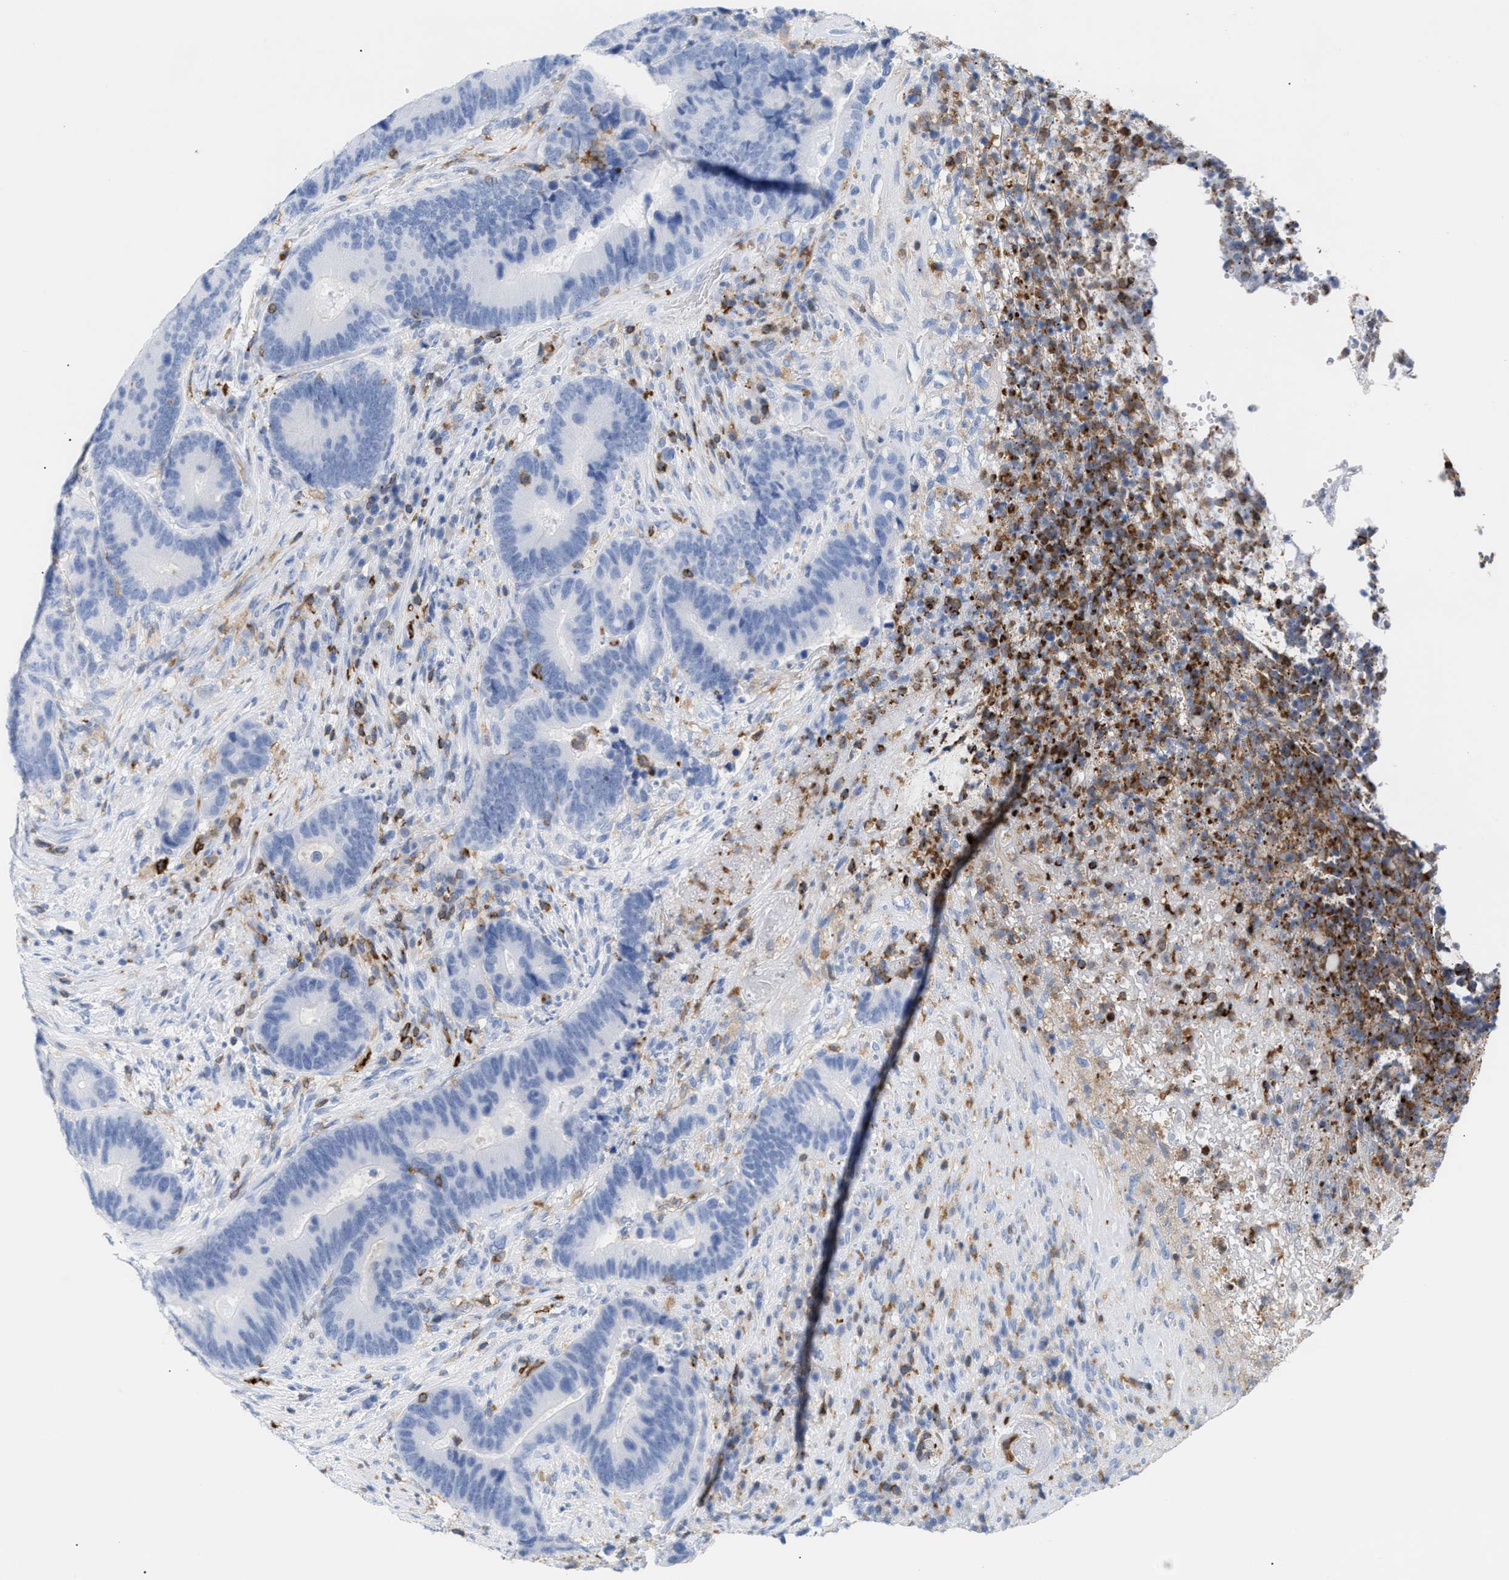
{"staining": {"intensity": "negative", "quantity": "none", "location": "none"}, "tissue": "colorectal cancer", "cell_type": "Tumor cells", "image_type": "cancer", "snomed": [{"axis": "morphology", "description": "Adenocarcinoma, NOS"}, {"axis": "topography", "description": "Rectum"}], "caption": "Immunohistochemistry histopathology image of colorectal cancer stained for a protein (brown), which exhibits no staining in tumor cells.", "gene": "LCP1", "patient": {"sex": "female", "age": 89}}